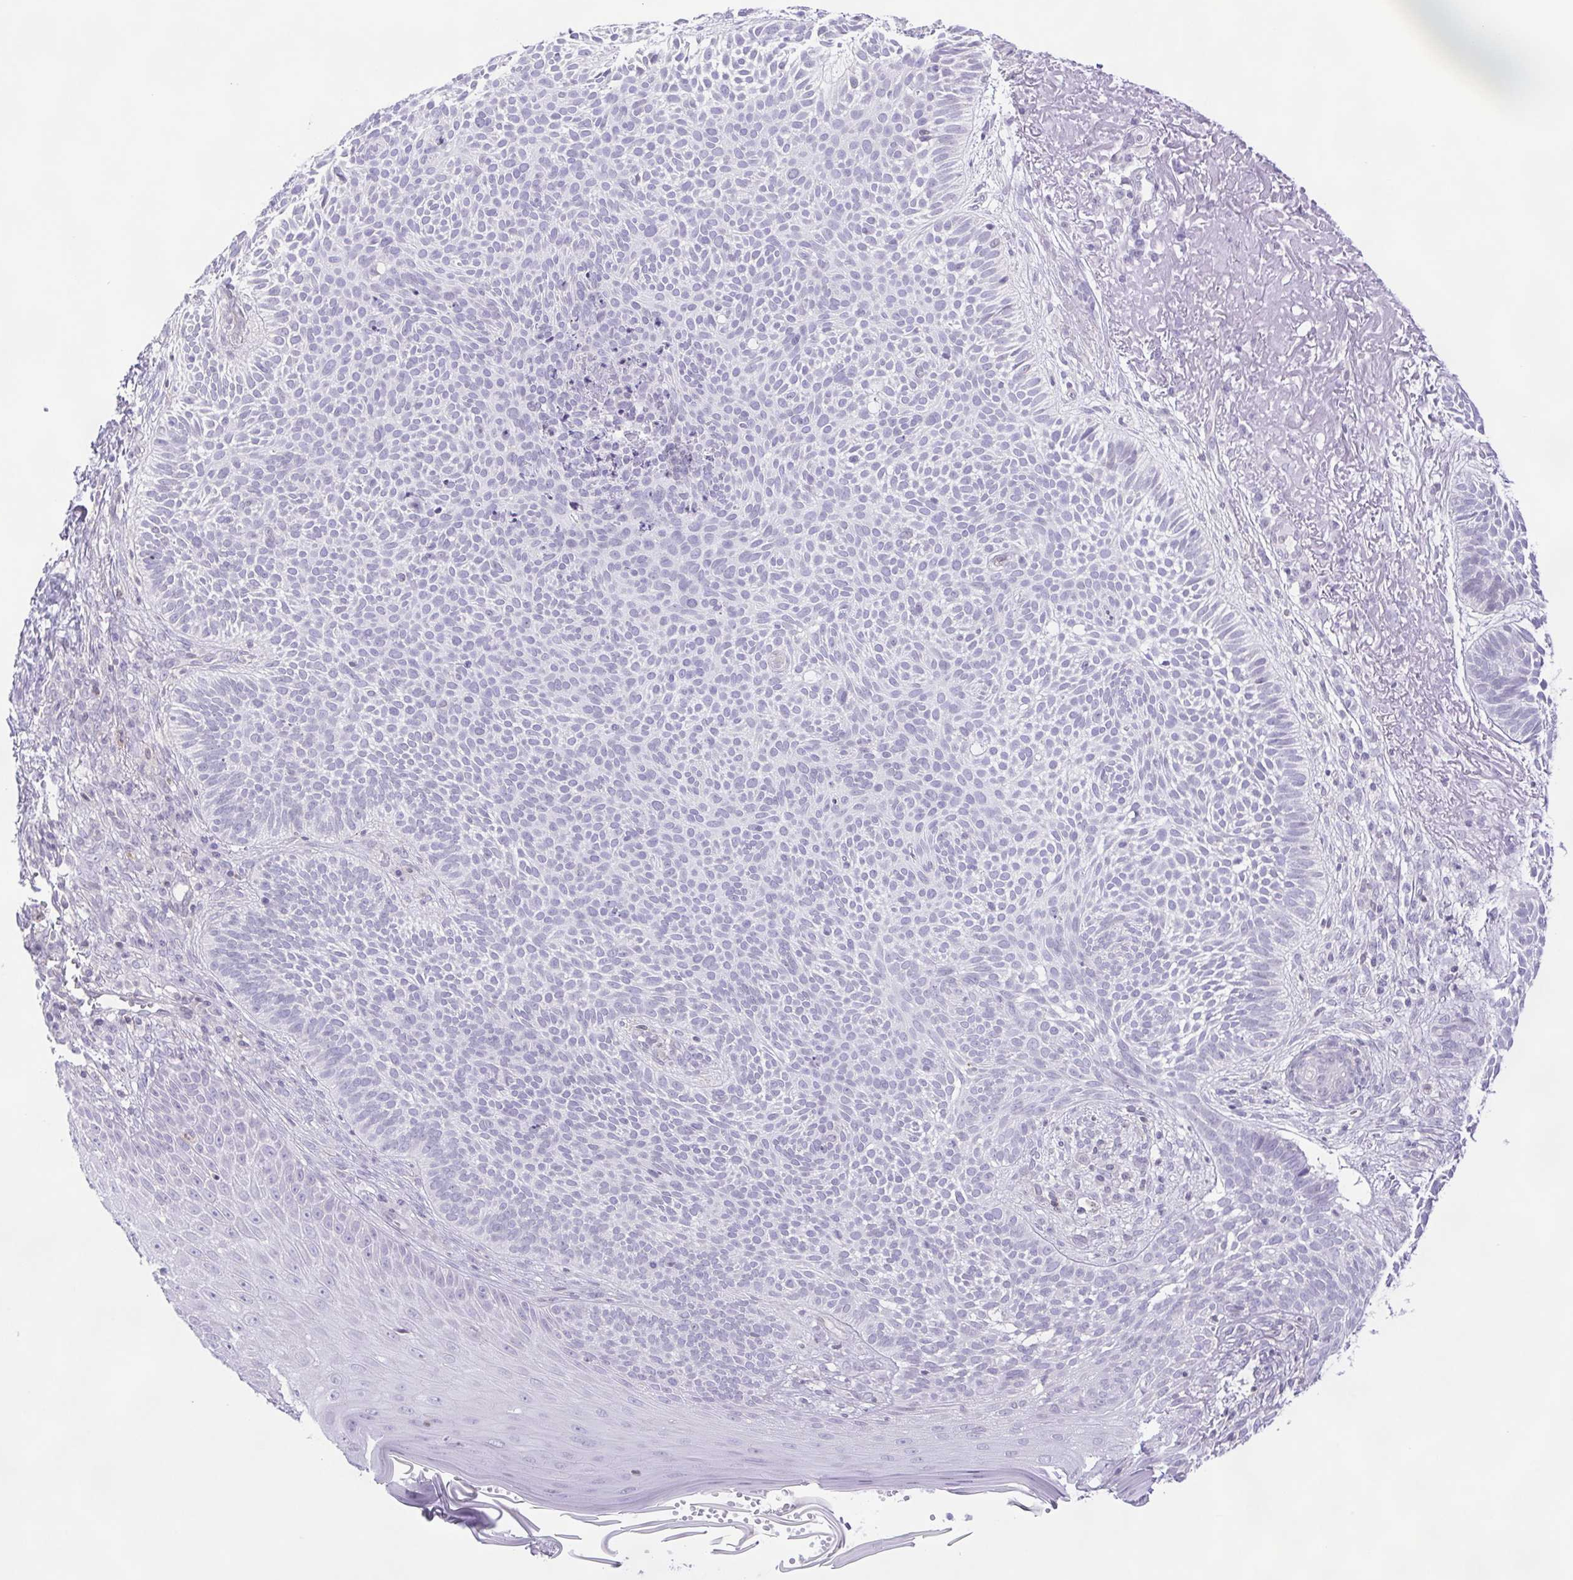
{"staining": {"intensity": "negative", "quantity": "none", "location": "none"}, "tissue": "skin cancer", "cell_type": "Tumor cells", "image_type": "cancer", "snomed": [{"axis": "morphology", "description": "Basal cell carcinoma"}, {"axis": "topography", "description": "Skin"}, {"axis": "topography", "description": "Skin of face"}], "caption": "This is an IHC photomicrograph of human basal cell carcinoma (skin). There is no staining in tumor cells.", "gene": "SYNPR", "patient": {"sex": "female", "age": 82}}